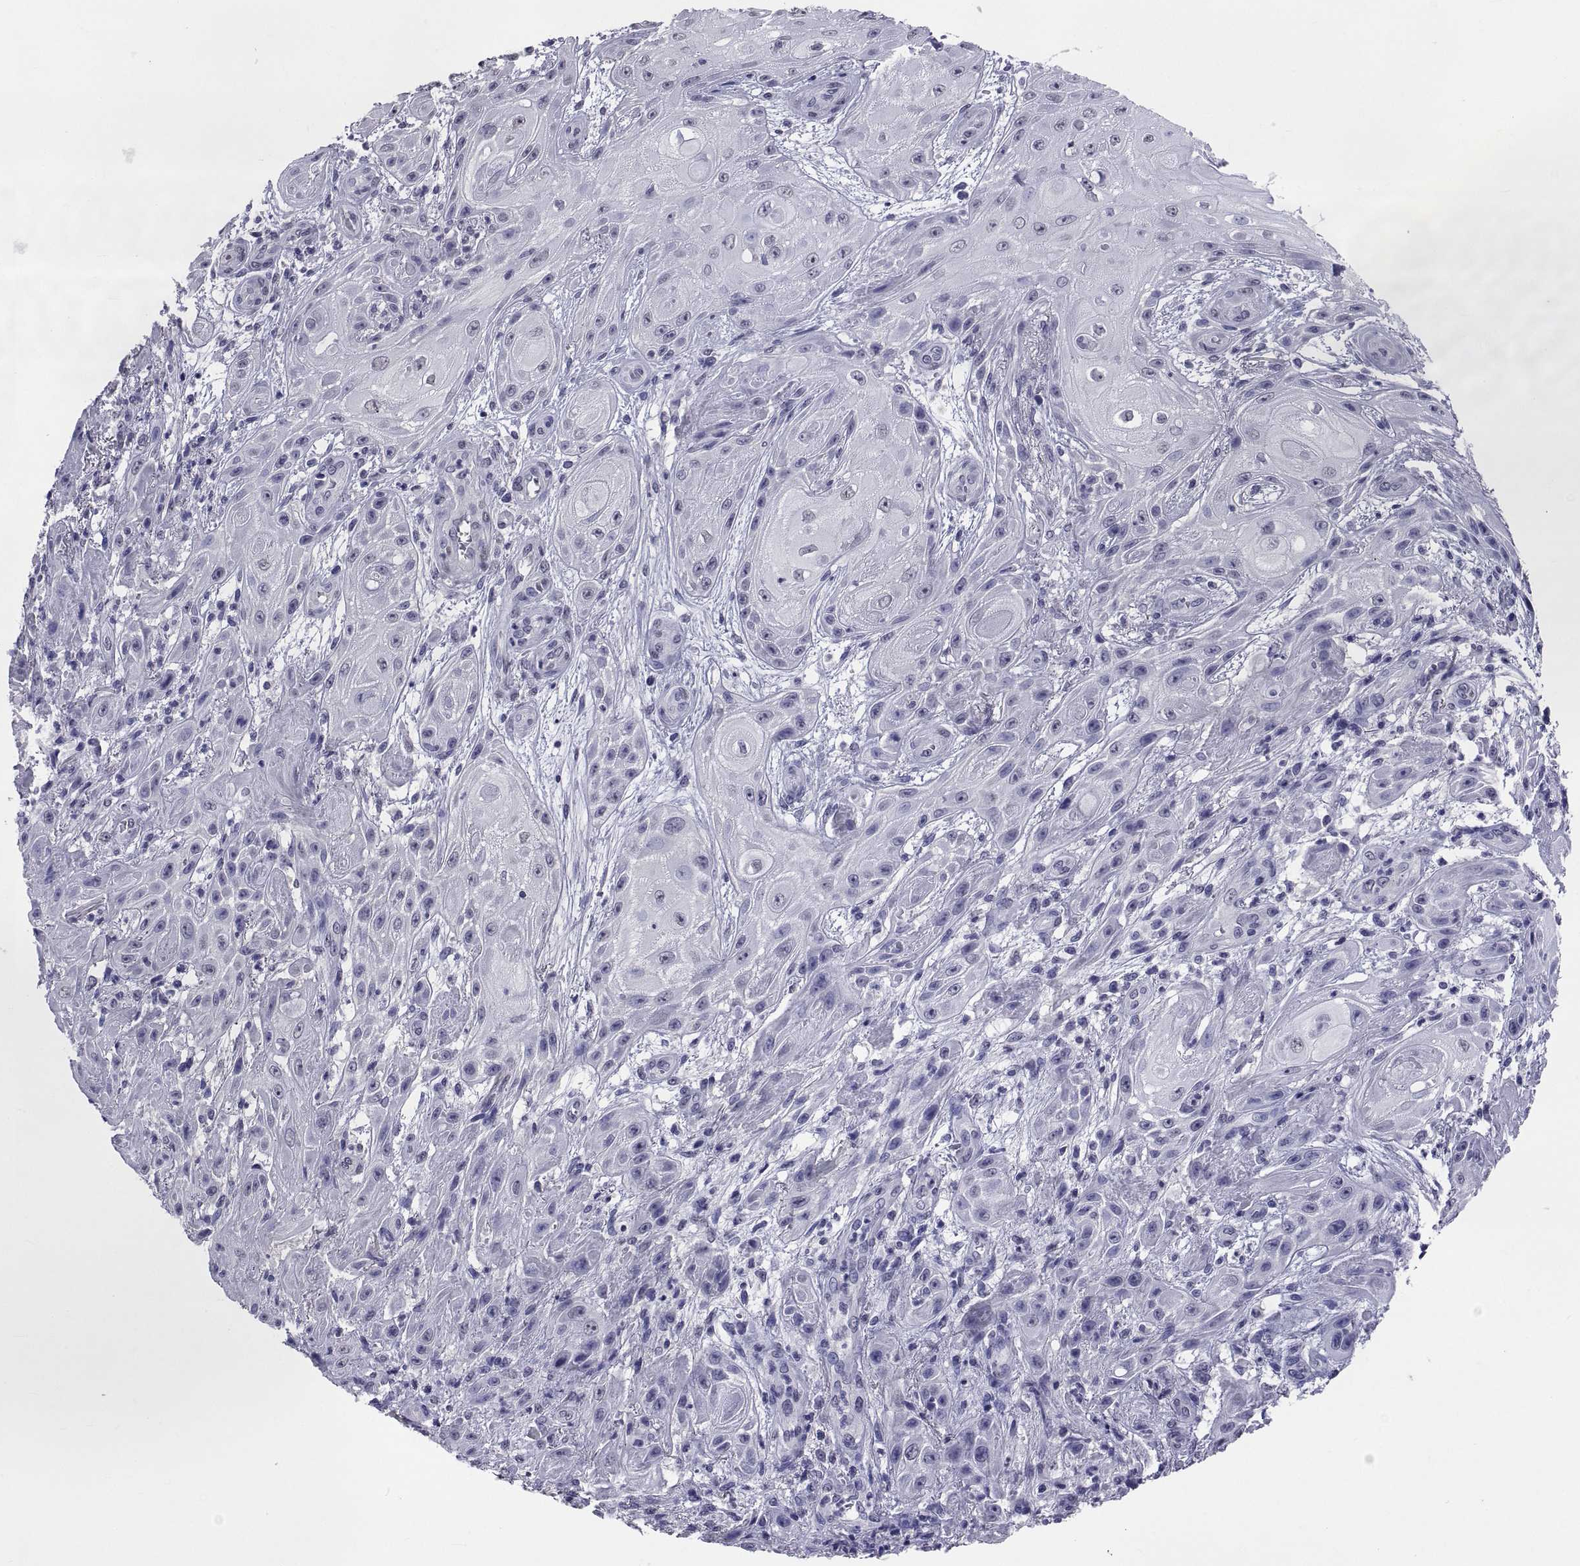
{"staining": {"intensity": "negative", "quantity": "none", "location": "none"}, "tissue": "skin cancer", "cell_type": "Tumor cells", "image_type": "cancer", "snomed": [{"axis": "morphology", "description": "Squamous cell carcinoma, NOS"}, {"axis": "topography", "description": "Skin"}], "caption": "Tumor cells are negative for protein expression in human squamous cell carcinoma (skin).", "gene": "TGFBR3L", "patient": {"sex": "male", "age": 62}}